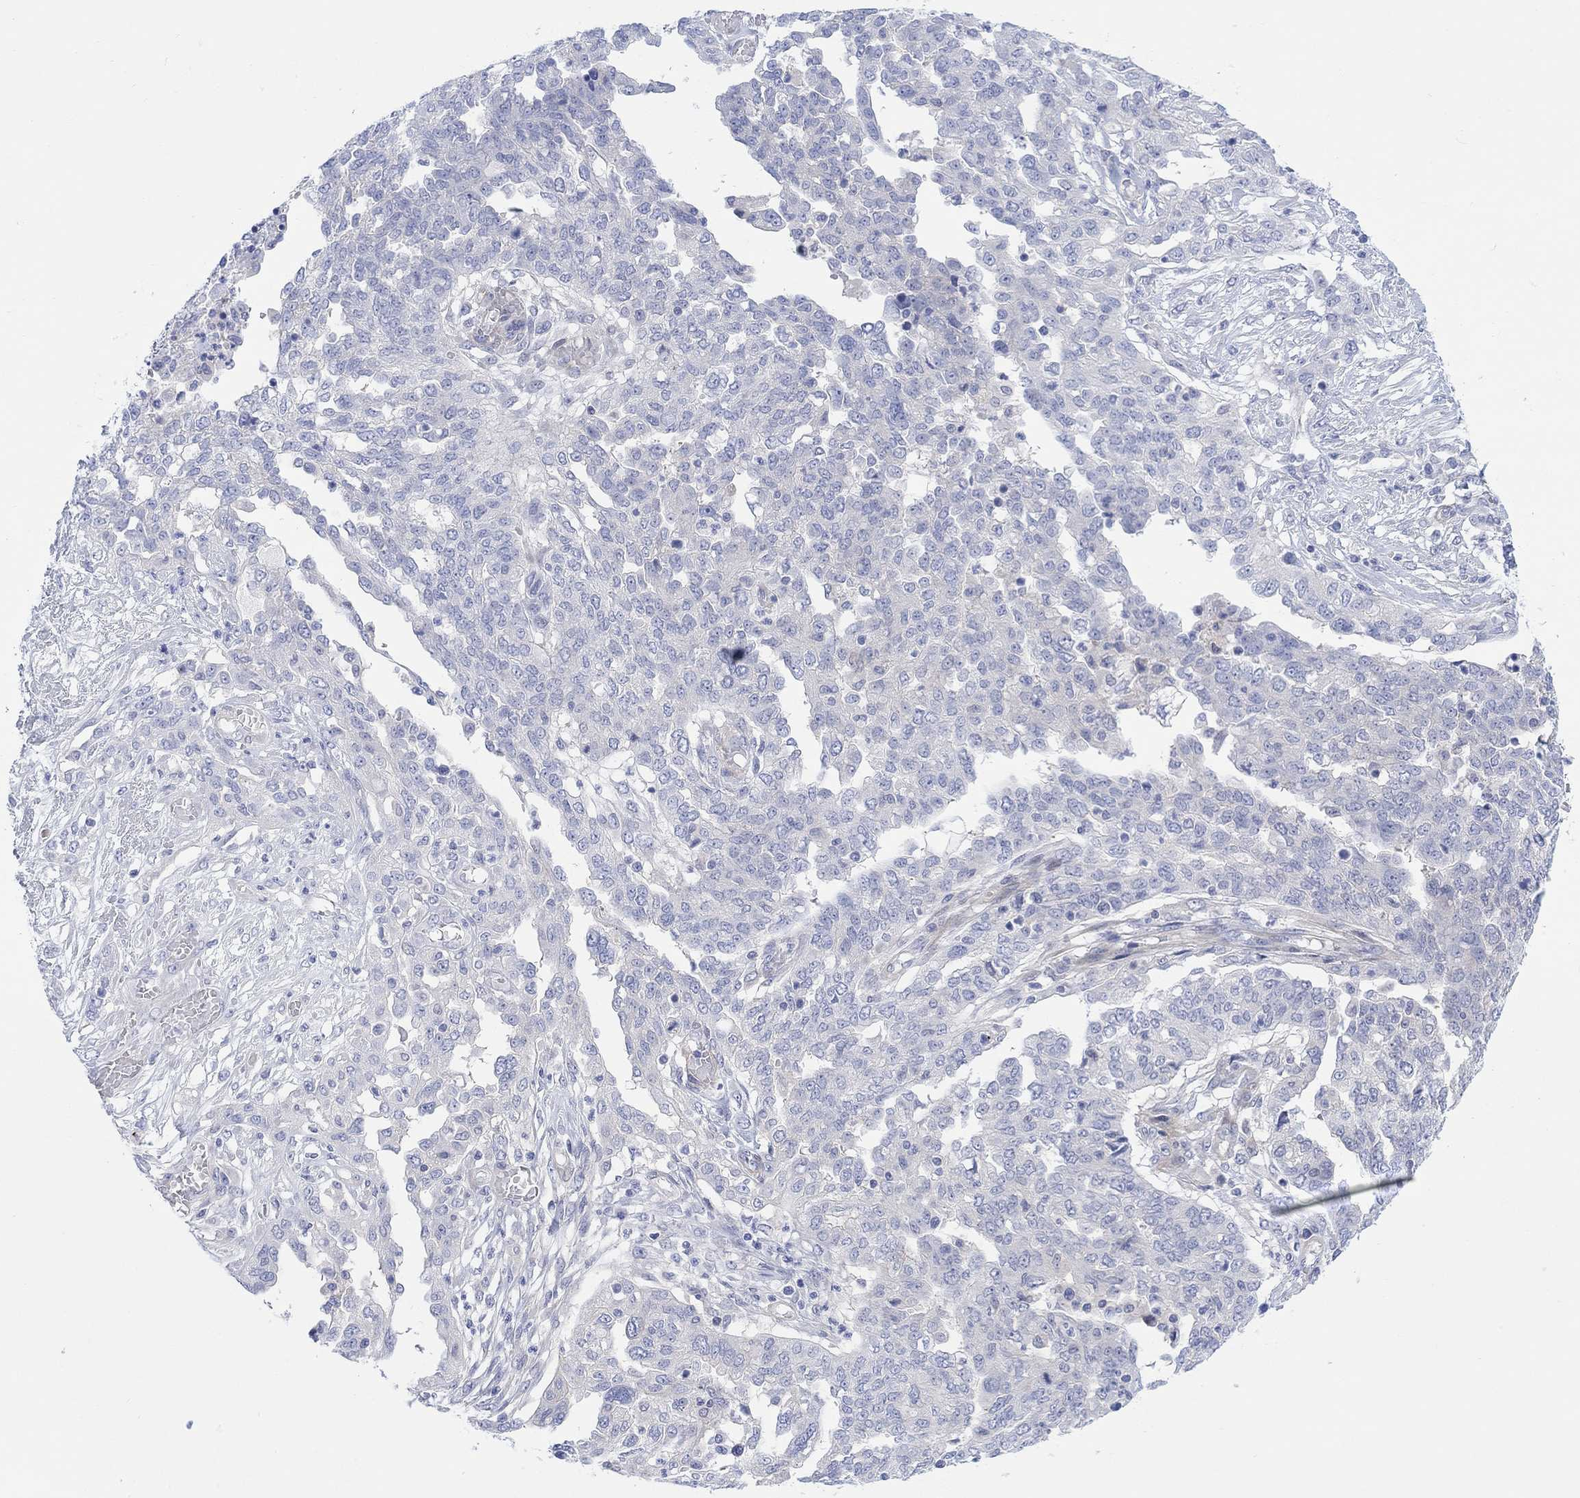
{"staining": {"intensity": "negative", "quantity": "none", "location": "none"}, "tissue": "ovarian cancer", "cell_type": "Tumor cells", "image_type": "cancer", "snomed": [{"axis": "morphology", "description": "Cystadenocarcinoma, serous, NOS"}, {"axis": "topography", "description": "Ovary"}], "caption": "High magnification brightfield microscopy of ovarian serous cystadenocarcinoma stained with DAB (brown) and counterstained with hematoxylin (blue): tumor cells show no significant positivity. The staining was performed using DAB (3,3'-diaminobenzidine) to visualize the protein expression in brown, while the nuclei were stained in blue with hematoxylin (Magnification: 20x).", "gene": "TLDC2", "patient": {"sex": "female", "age": 67}}